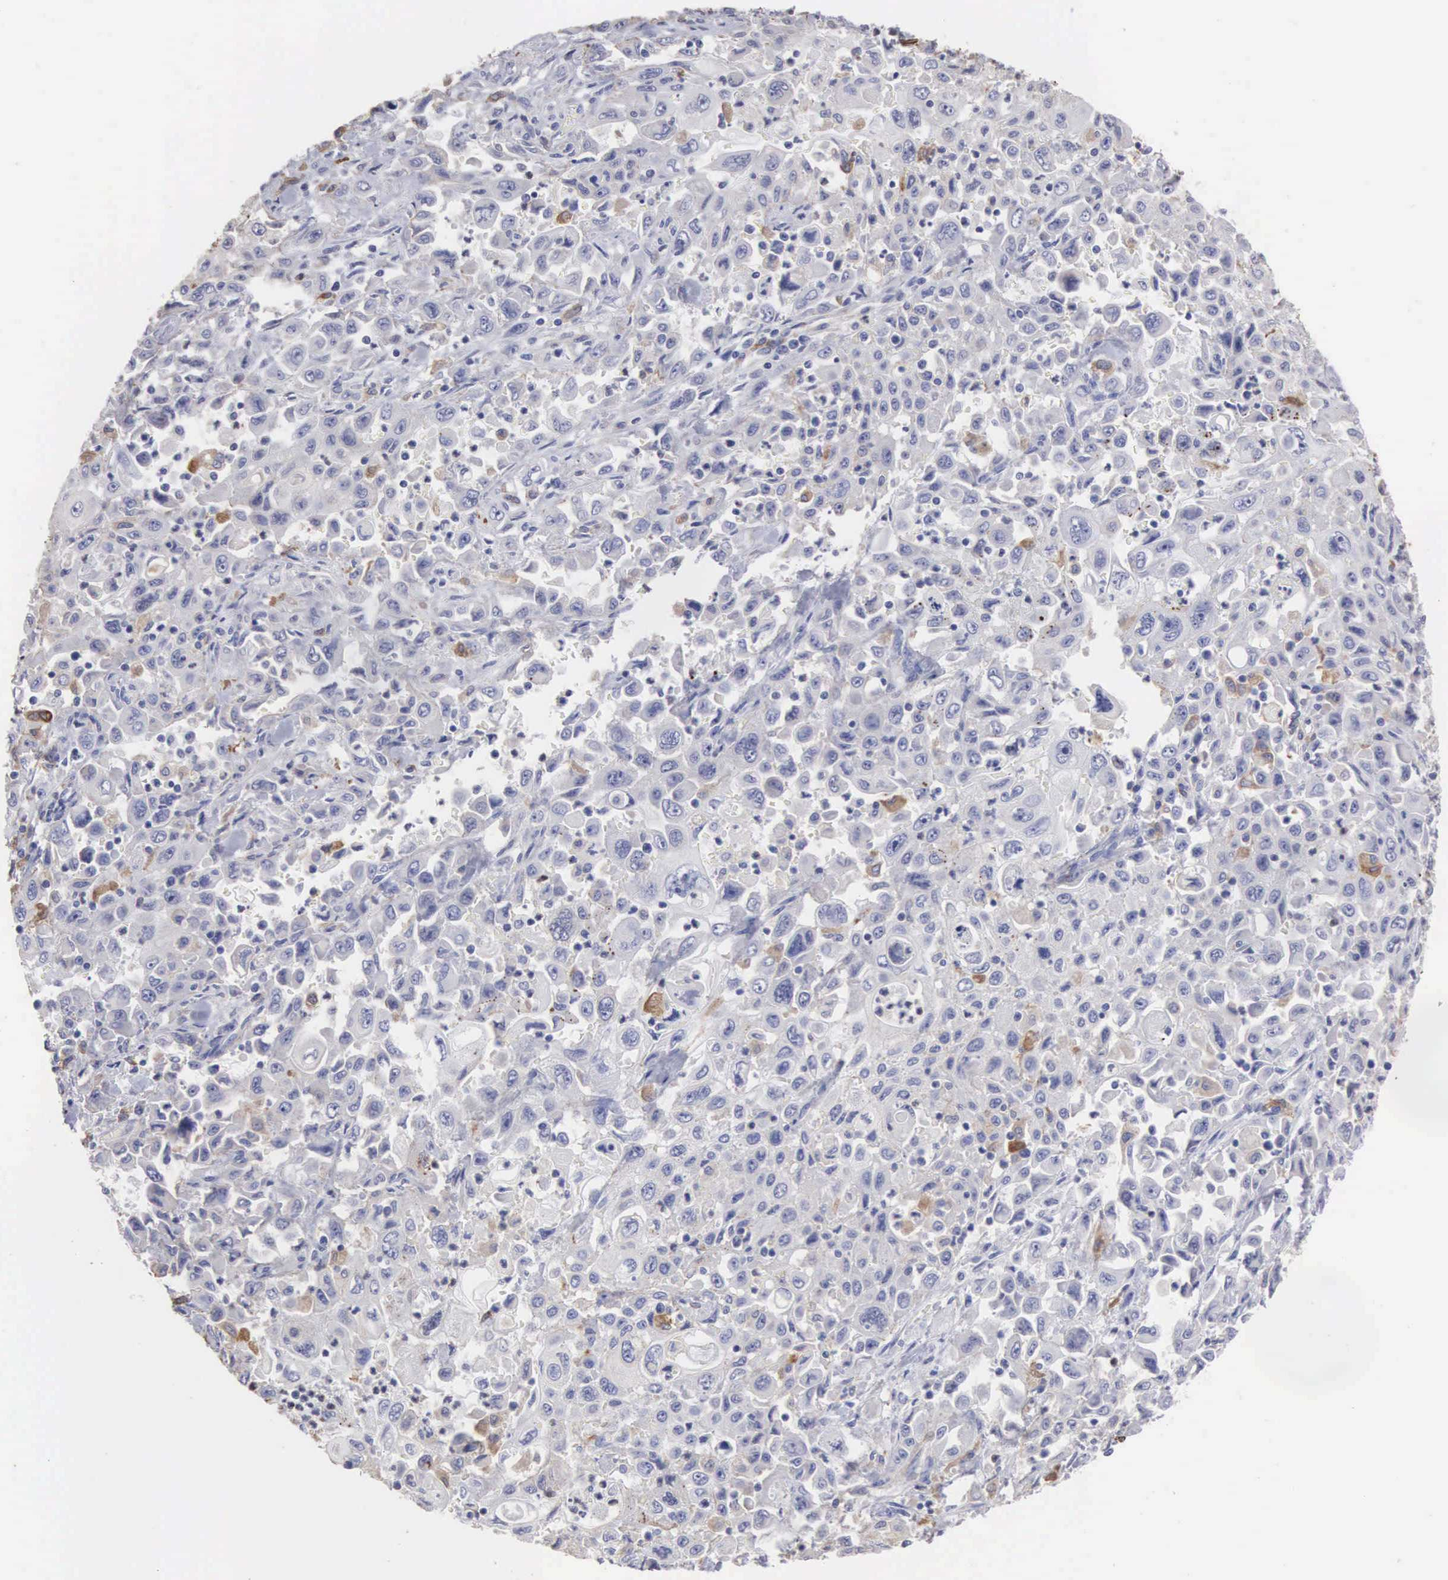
{"staining": {"intensity": "negative", "quantity": "none", "location": "none"}, "tissue": "pancreatic cancer", "cell_type": "Tumor cells", "image_type": "cancer", "snomed": [{"axis": "morphology", "description": "Adenocarcinoma, NOS"}, {"axis": "topography", "description": "Pancreas"}], "caption": "High magnification brightfield microscopy of pancreatic cancer stained with DAB (brown) and counterstained with hematoxylin (blue): tumor cells show no significant staining.", "gene": "LIN52", "patient": {"sex": "male", "age": 70}}